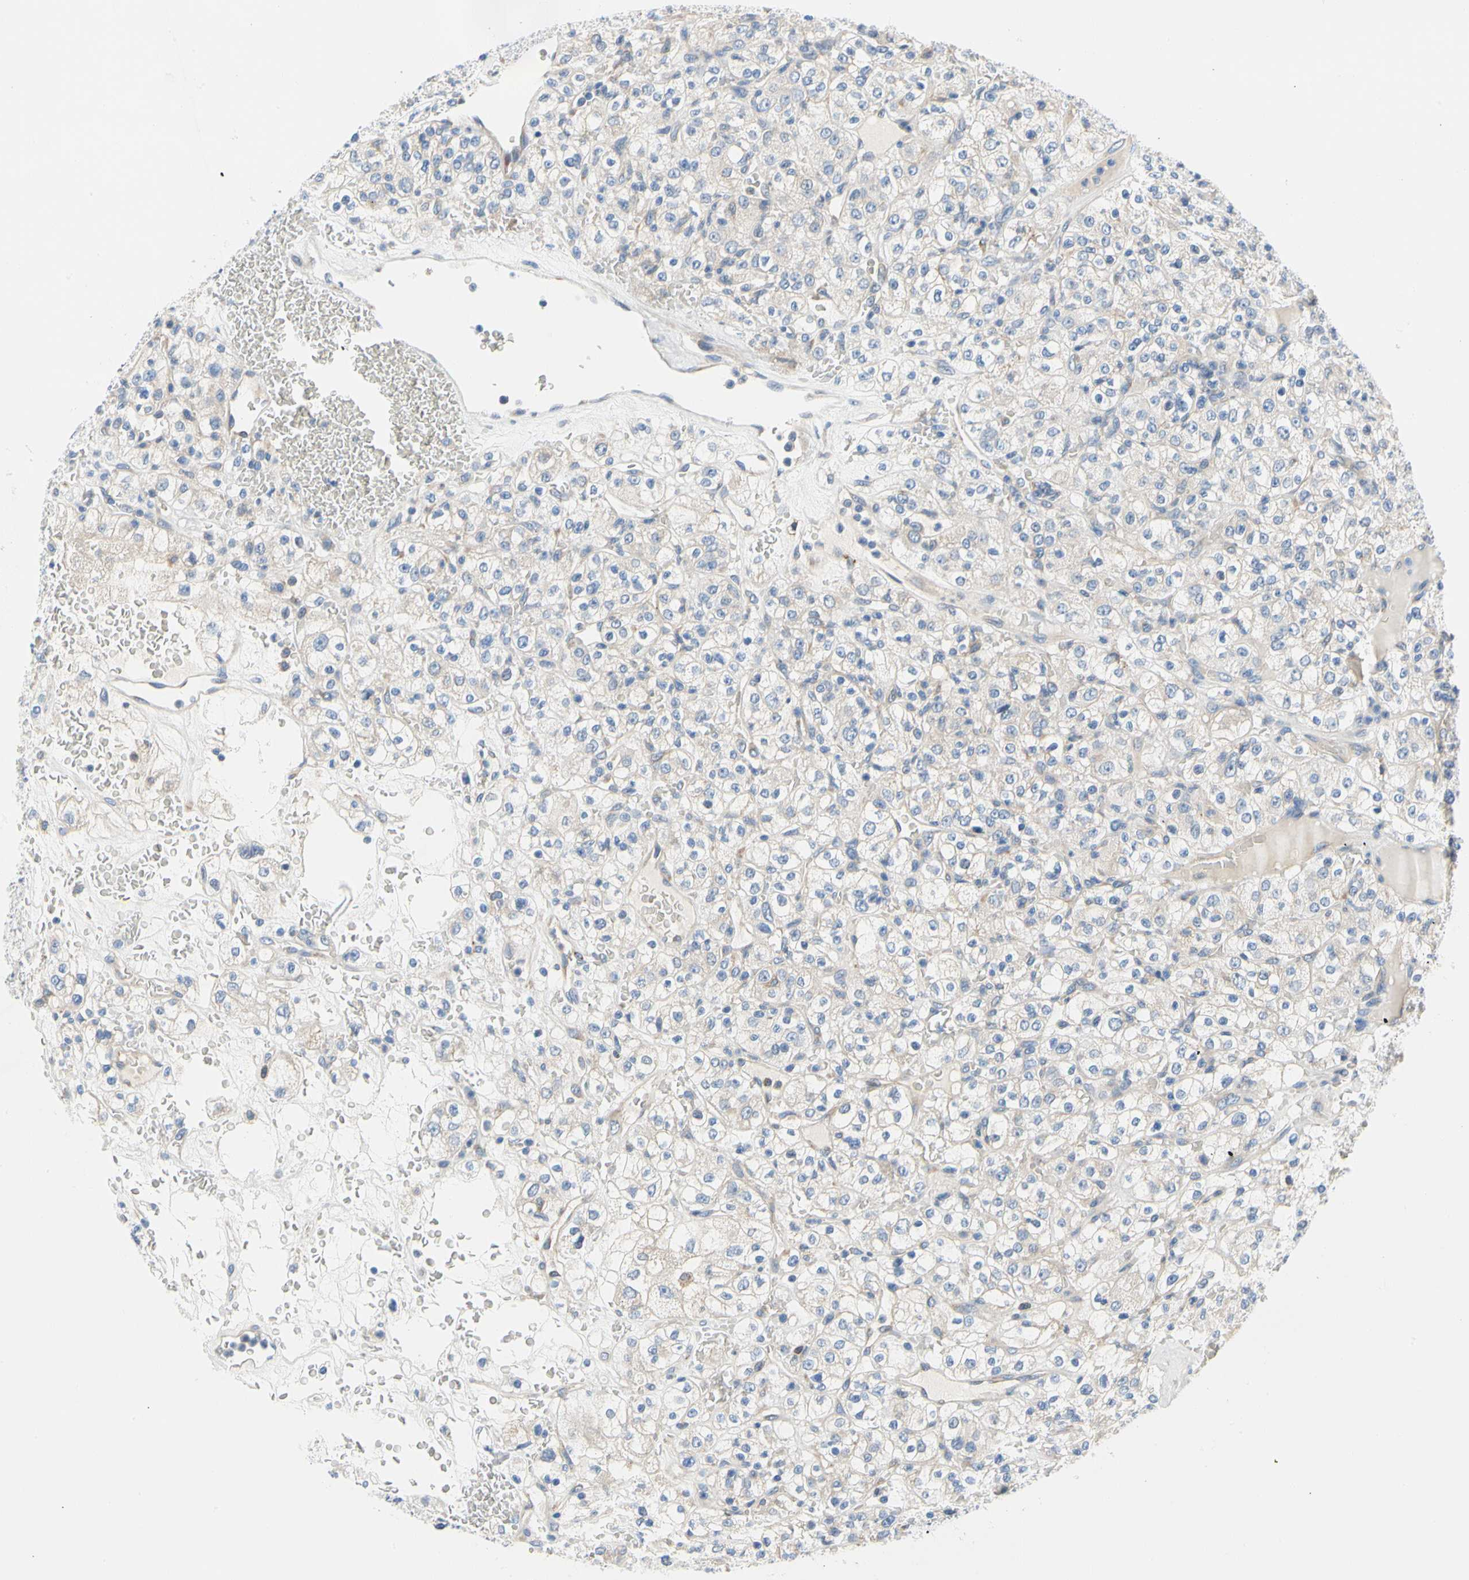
{"staining": {"intensity": "negative", "quantity": "none", "location": "none"}, "tissue": "renal cancer", "cell_type": "Tumor cells", "image_type": "cancer", "snomed": [{"axis": "morphology", "description": "Normal tissue, NOS"}, {"axis": "morphology", "description": "Adenocarcinoma, NOS"}, {"axis": "topography", "description": "Kidney"}], "caption": "This is a histopathology image of IHC staining of renal cancer (adenocarcinoma), which shows no staining in tumor cells. (Immunohistochemistry (ihc), brightfield microscopy, high magnification).", "gene": "STXBP1", "patient": {"sex": "female", "age": 72}}